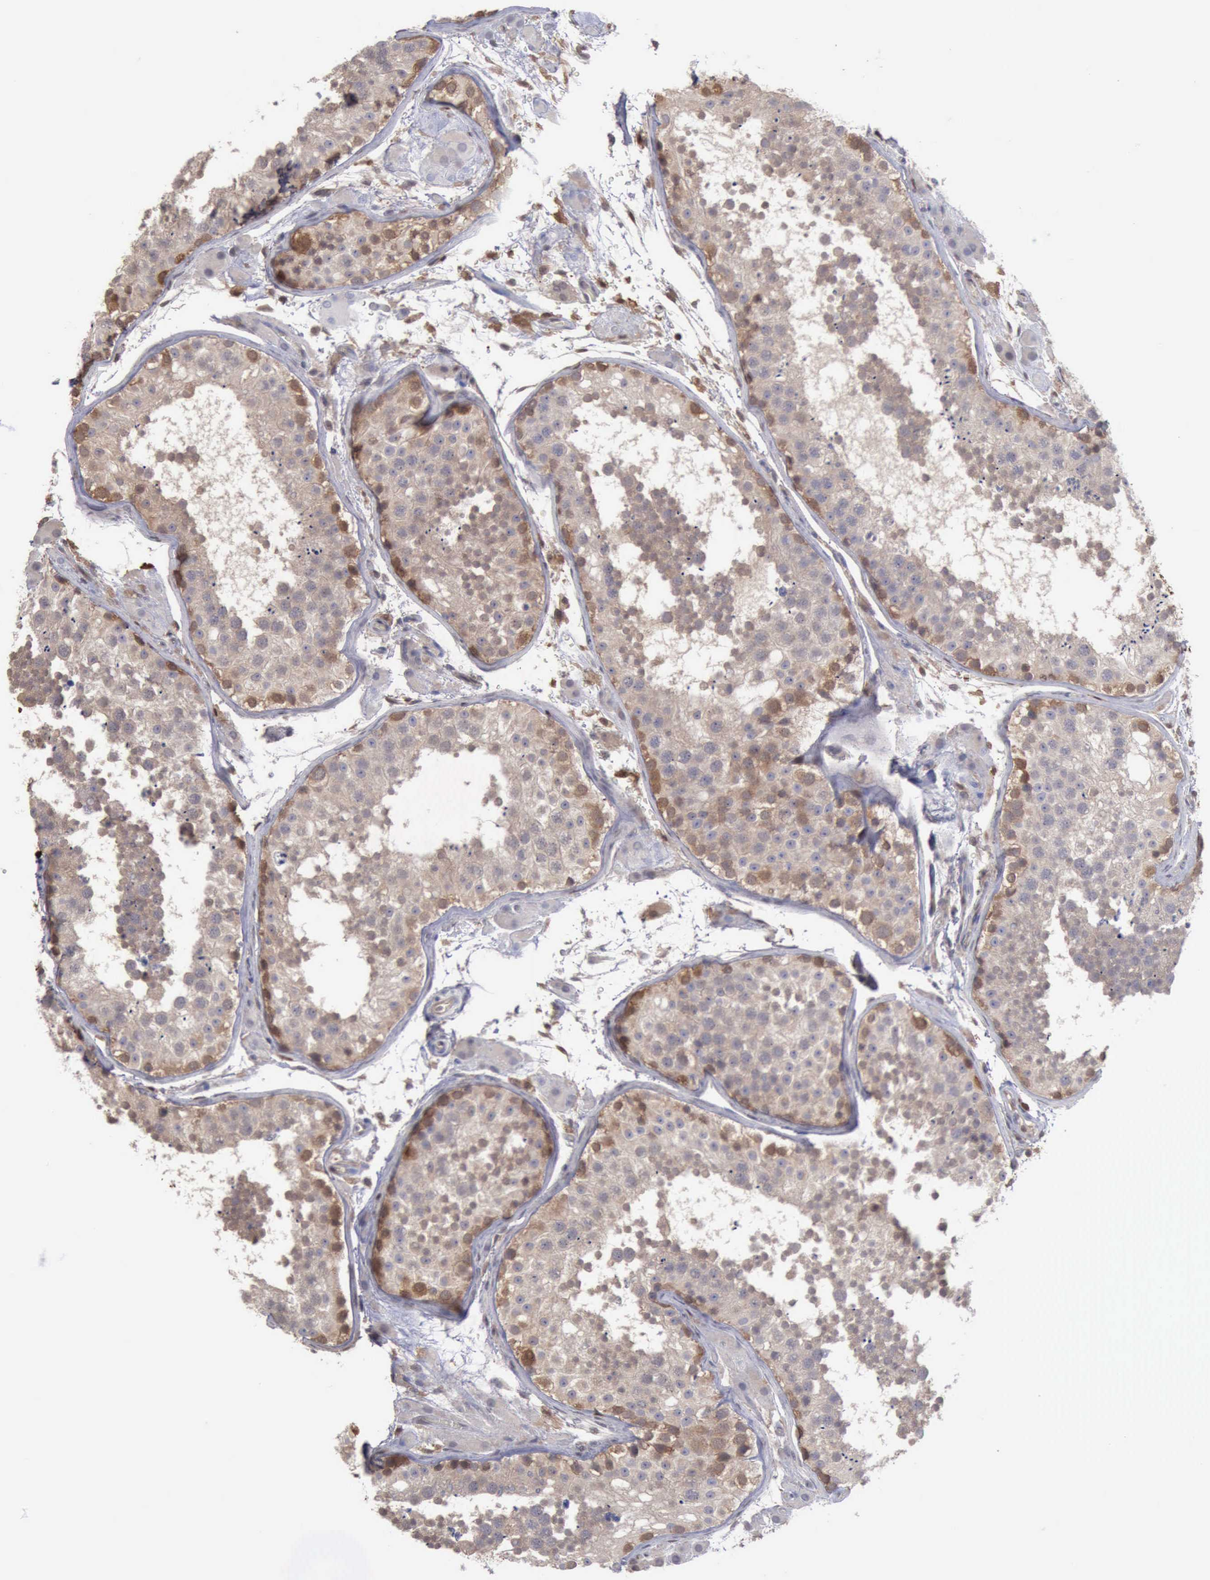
{"staining": {"intensity": "weak", "quantity": "25%-75%", "location": "cytoplasmic/membranous"}, "tissue": "testis", "cell_type": "Cells in seminiferous ducts", "image_type": "normal", "snomed": [{"axis": "morphology", "description": "Normal tissue, NOS"}, {"axis": "topography", "description": "Testis"}], "caption": "Protein staining by immunohistochemistry displays weak cytoplasmic/membranous positivity in approximately 25%-75% of cells in seminiferous ducts in unremarkable testis. (IHC, brightfield microscopy, high magnification).", "gene": "STAT1", "patient": {"sex": "male", "age": 26}}